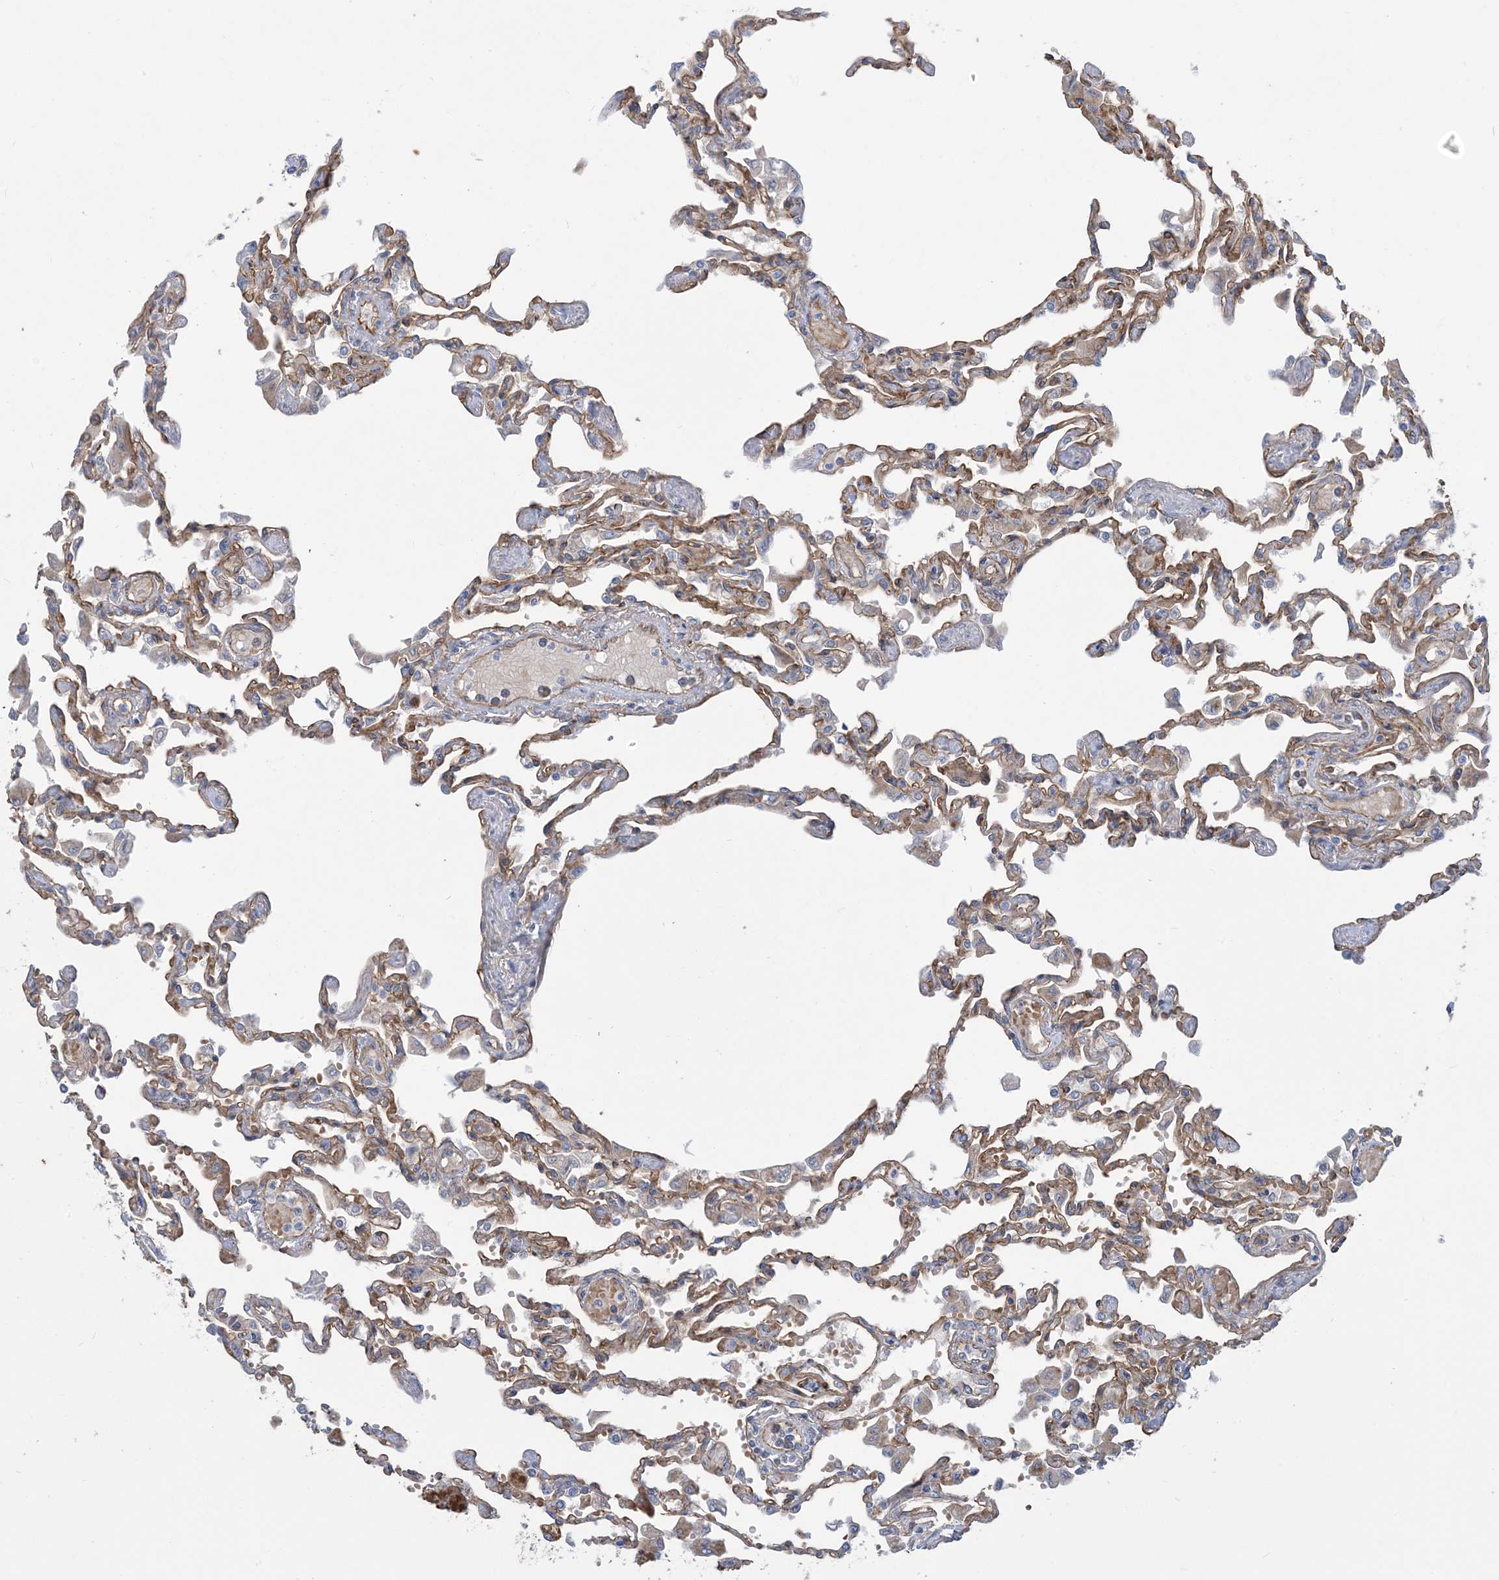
{"staining": {"intensity": "weak", "quantity": "25%-75%", "location": "cytoplasmic/membranous"}, "tissue": "lung", "cell_type": "Alveolar cells", "image_type": "normal", "snomed": [{"axis": "morphology", "description": "Normal tissue, NOS"}, {"axis": "topography", "description": "Bronchus"}, {"axis": "topography", "description": "Lung"}], "caption": "Immunohistochemistry staining of normal lung, which demonstrates low levels of weak cytoplasmic/membranous positivity in about 25%-75% of alveolar cells indicating weak cytoplasmic/membranous protein staining. The staining was performed using DAB (3,3'-diaminobenzidine) (brown) for protein detection and nuclei were counterstained in hematoxylin (blue).", "gene": "AOC1", "patient": {"sex": "female", "age": 49}}